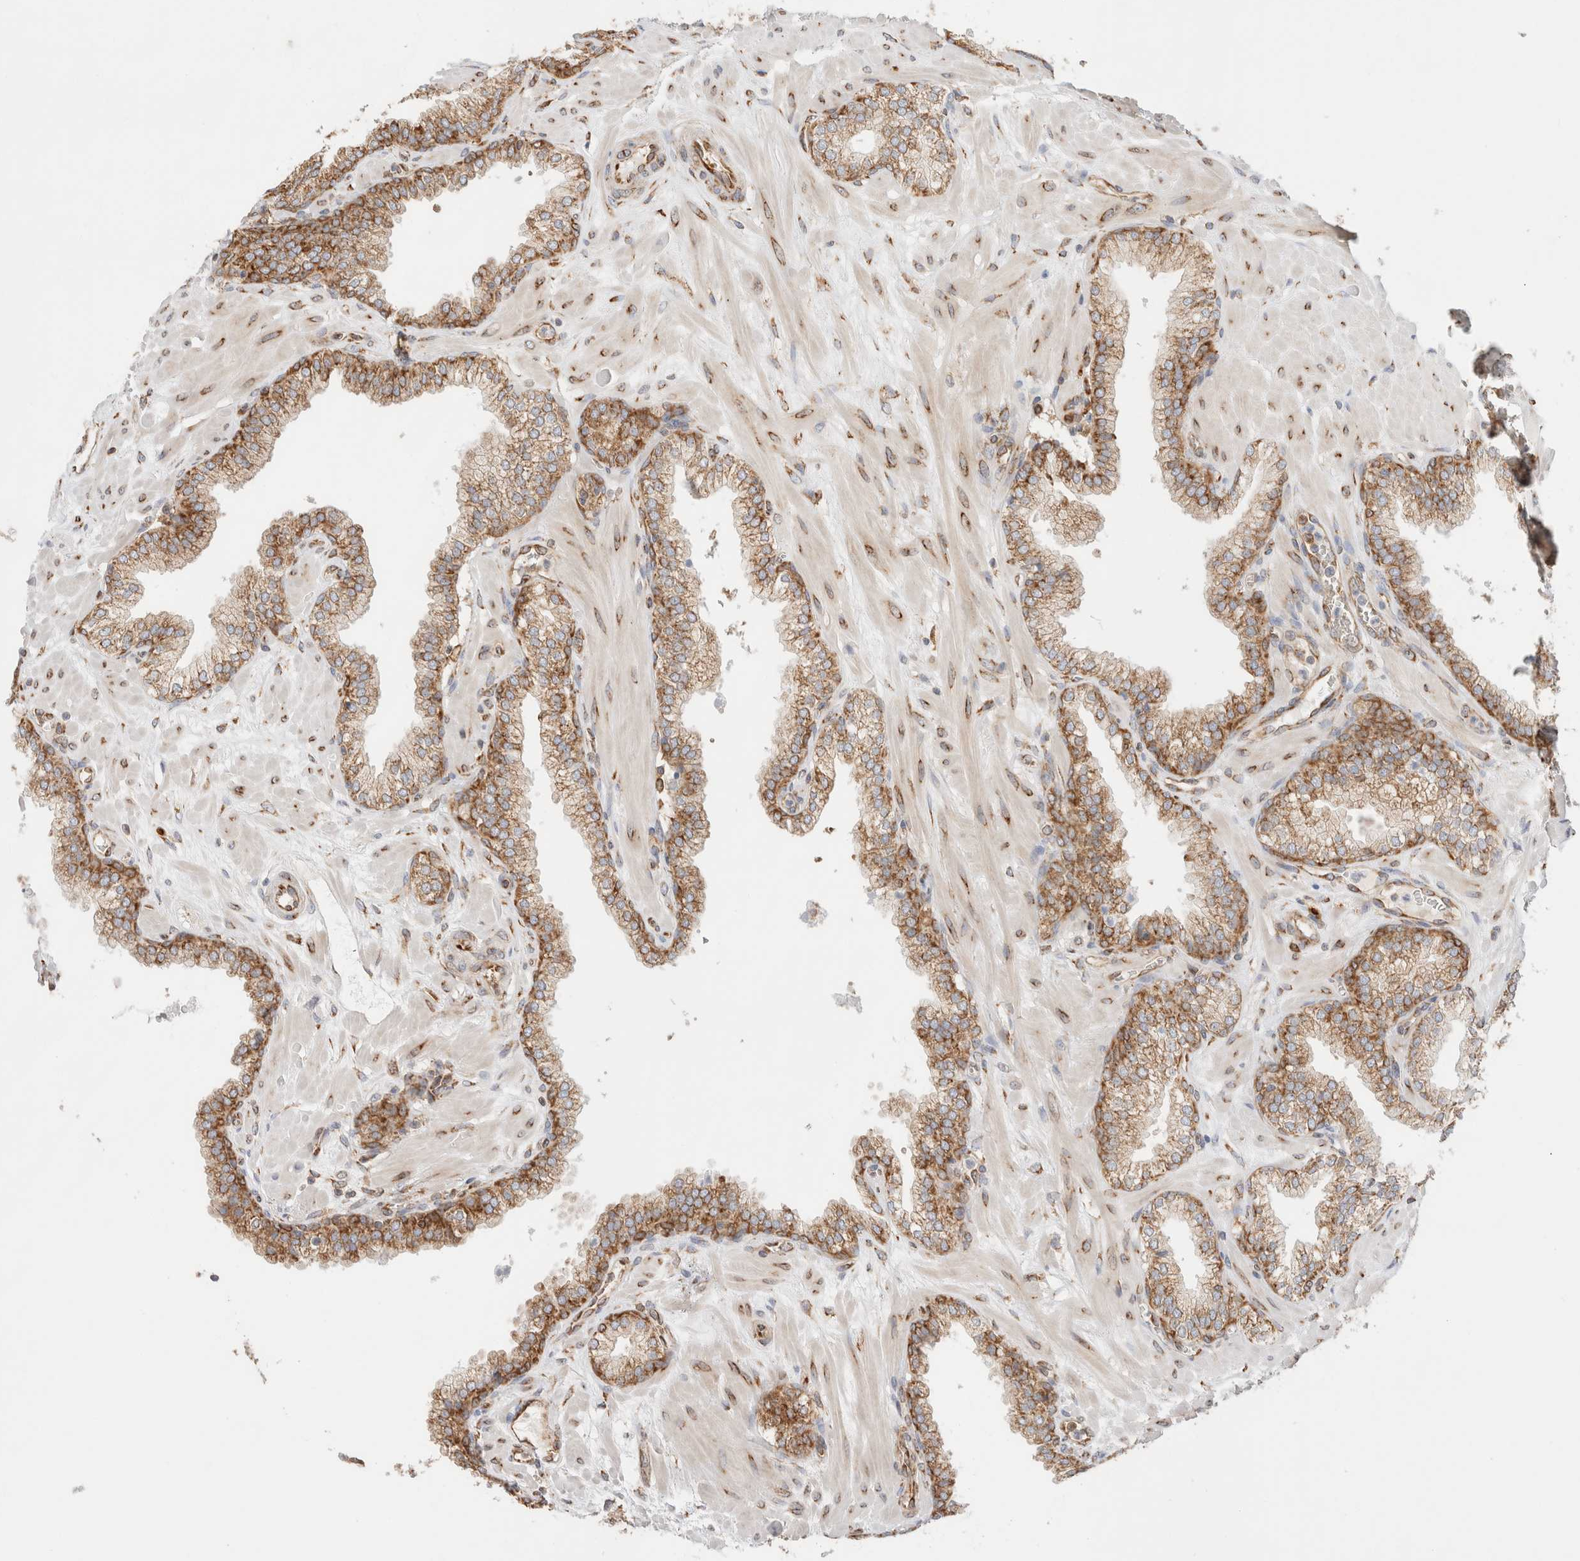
{"staining": {"intensity": "strong", "quantity": ">75%", "location": "cytoplasmic/membranous"}, "tissue": "prostate", "cell_type": "Glandular cells", "image_type": "normal", "snomed": [{"axis": "morphology", "description": "Normal tissue, NOS"}, {"axis": "morphology", "description": "Urothelial carcinoma, Low grade"}, {"axis": "topography", "description": "Urinary bladder"}, {"axis": "topography", "description": "Prostate"}], "caption": "Prostate stained with IHC demonstrates strong cytoplasmic/membranous expression in approximately >75% of glandular cells.", "gene": "ZC2HC1A", "patient": {"sex": "male", "age": 60}}